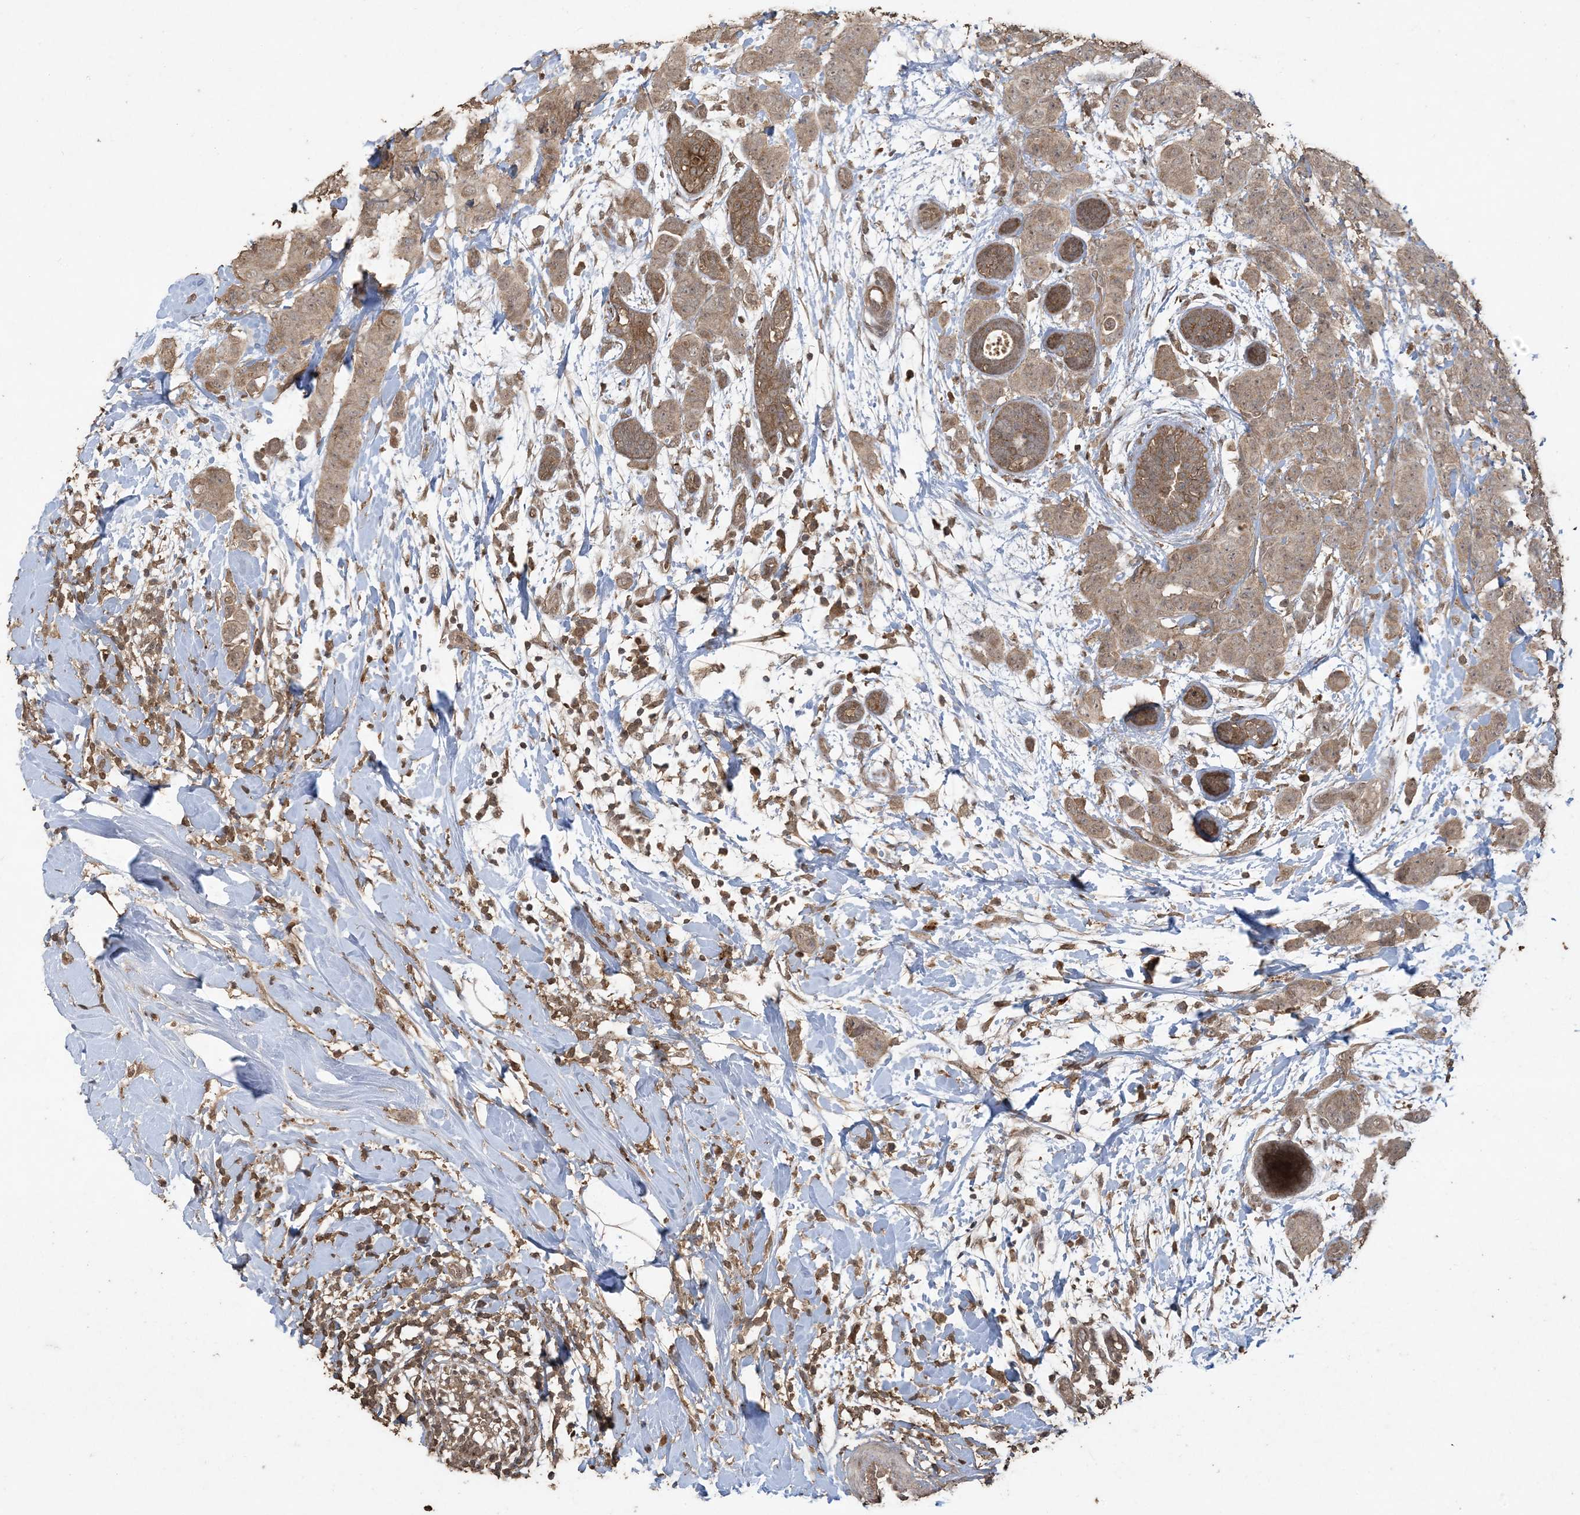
{"staining": {"intensity": "moderate", "quantity": ">75%", "location": "cytoplasmic/membranous"}, "tissue": "breast cancer", "cell_type": "Tumor cells", "image_type": "cancer", "snomed": [{"axis": "morphology", "description": "Normal tissue, NOS"}, {"axis": "morphology", "description": "Duct carcinoma"}, {"axis": "topography", "description": "Breast"}], "caption": "A histopathology image showing moderate cytoplasmic/membranous staining in approximately >75% of tumor cells in breast cancer (invasive ductal carcinoma), as visualized by brown immunohistochemical staining.", "gene": "EFCAB8", "patient": {"sex": "female", "age": 40}}